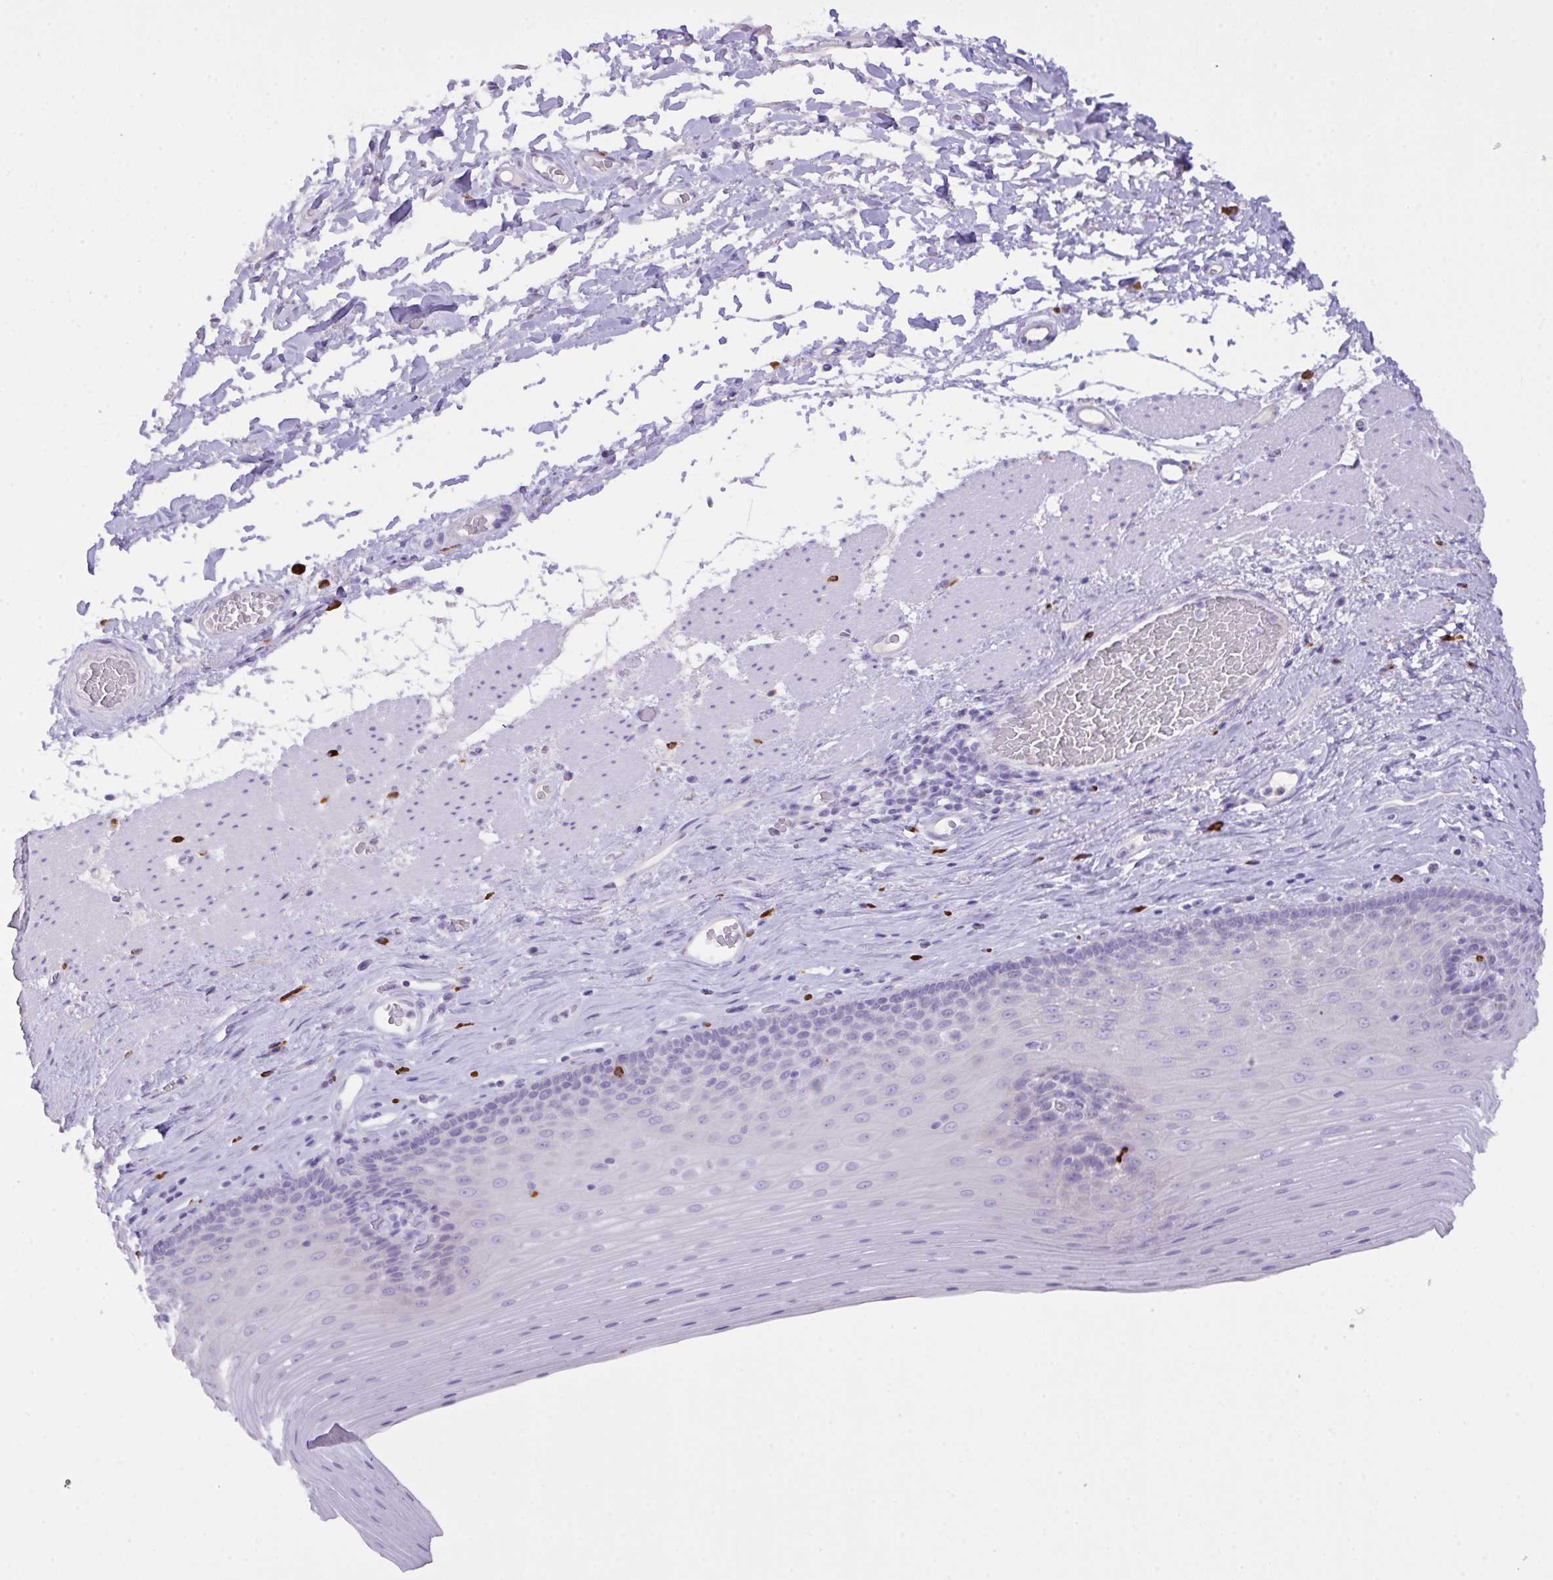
{"staining": {"intensity": "negative", "quantity": "none", "location": "none"}, "tissue": "esophagus", "cell_type": "Squamous epithelial cells", "image_type": "normal", "snomed": [{"axis": "morphology", "description": "Normal tissue, NOS"}, {"axis": "topography", "description": "Esophagus"}], "caption": "DAB immunohistochemical staining of benign esophagus exhibits no significant expression in squamous epithelial cells. The staining was performed using DAB (3,3'-diaminobenzidine) to visualize the protein expression in brown, while the nuclei were stained in blue with hematoxylin (Magnification: 20x).", "gene": "CST11", "patient": {"sex": "male", "age": 62}}